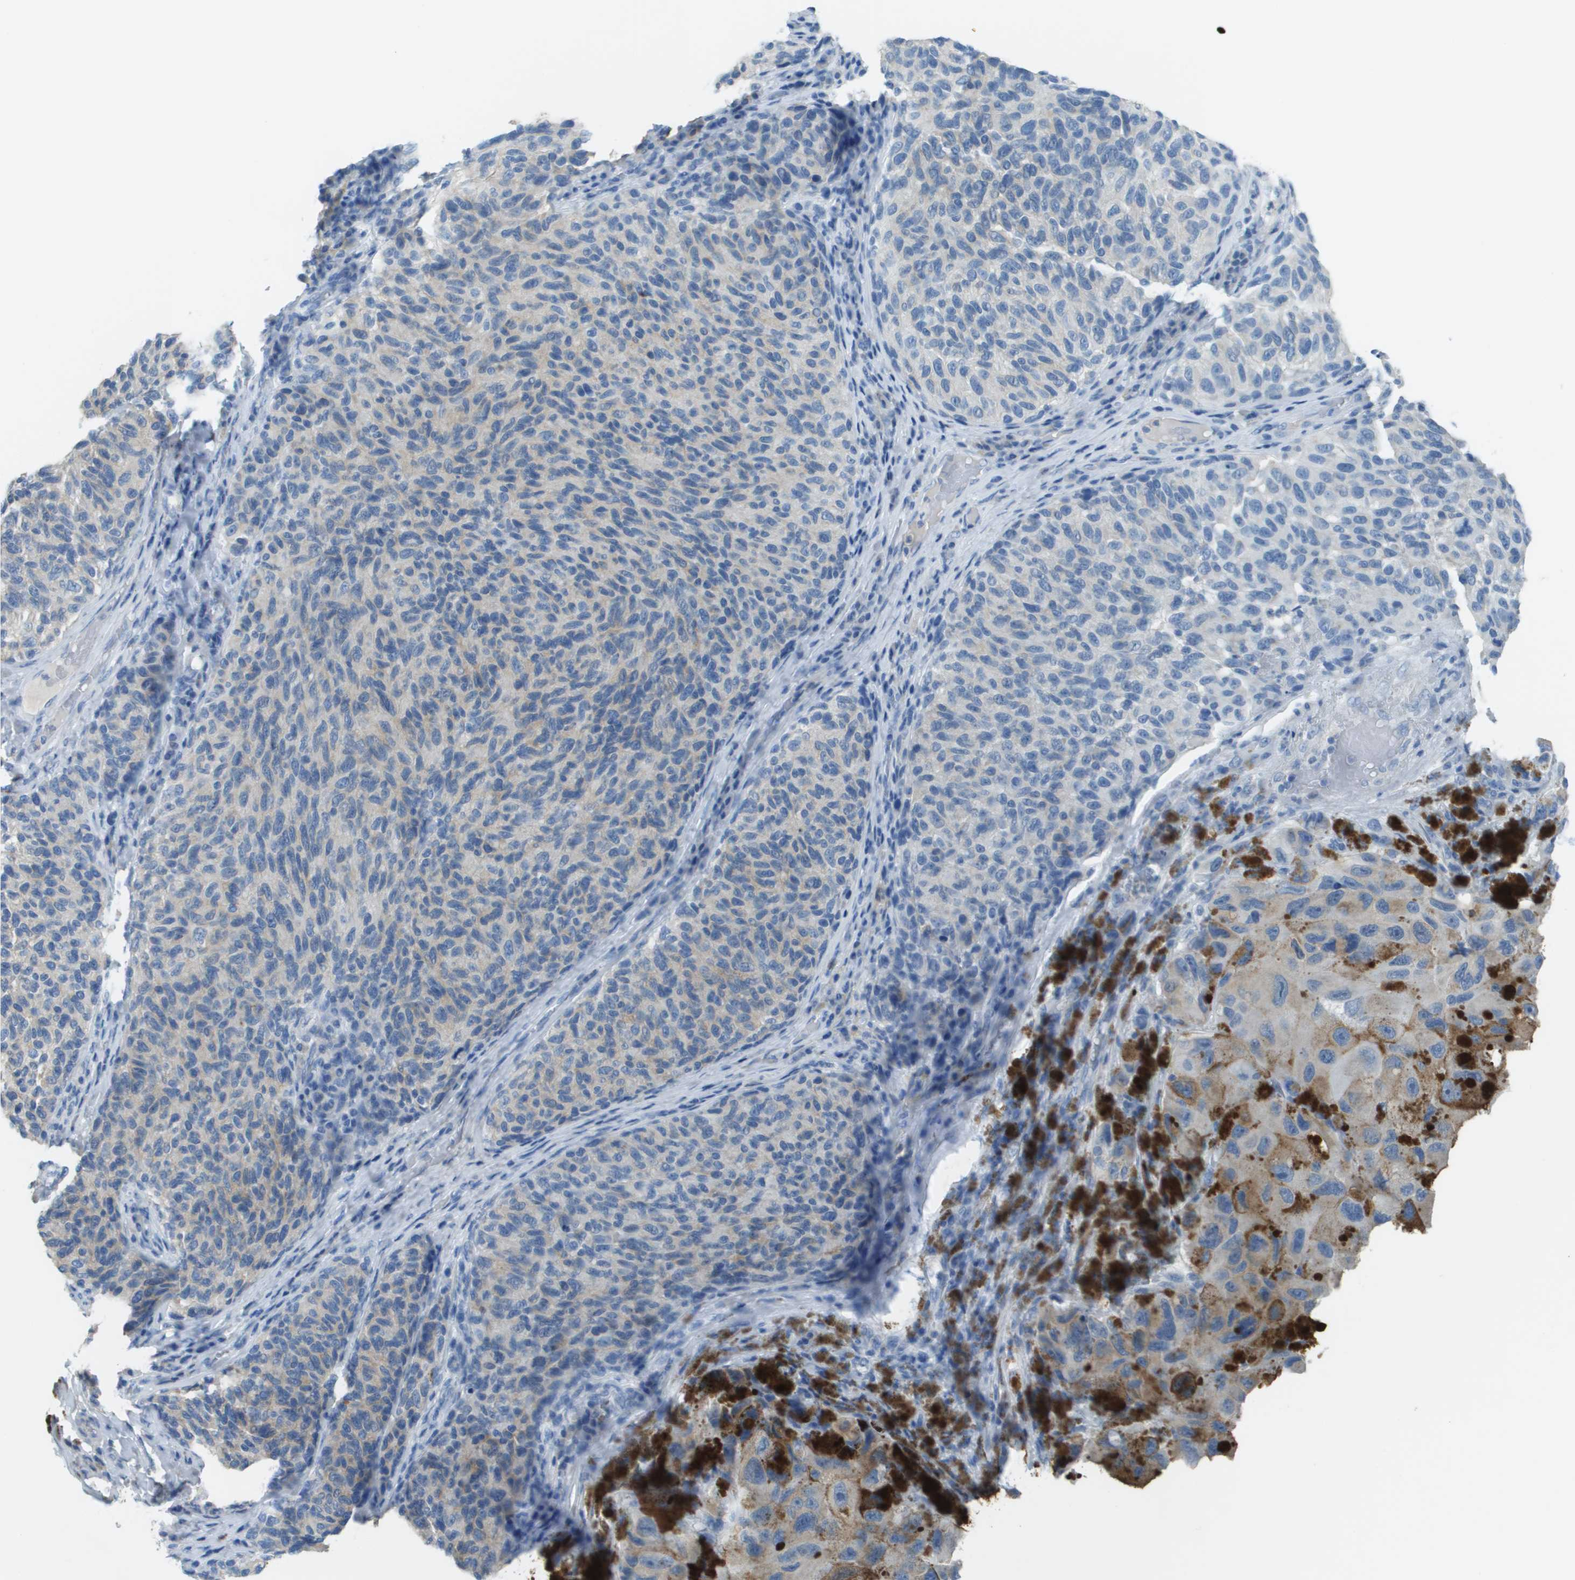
{"staining": {"intensity": "negative", "quantity": "none", "location": "none"}, "tissue": "melanoma", "cell_type": "Tumor cells", "image_type": "cancer", "snomed": [{"axis": "morphology", "description": "Malignant melanoma, NOS"}, {"axis": "topography", "description": "Skin"}], "caption": "Immunohistochemistry of melanoma demonstrates no positivity in tumor cells.", "gene": "PTGDR2", "patient": {"sex": "female", "age": 73}}